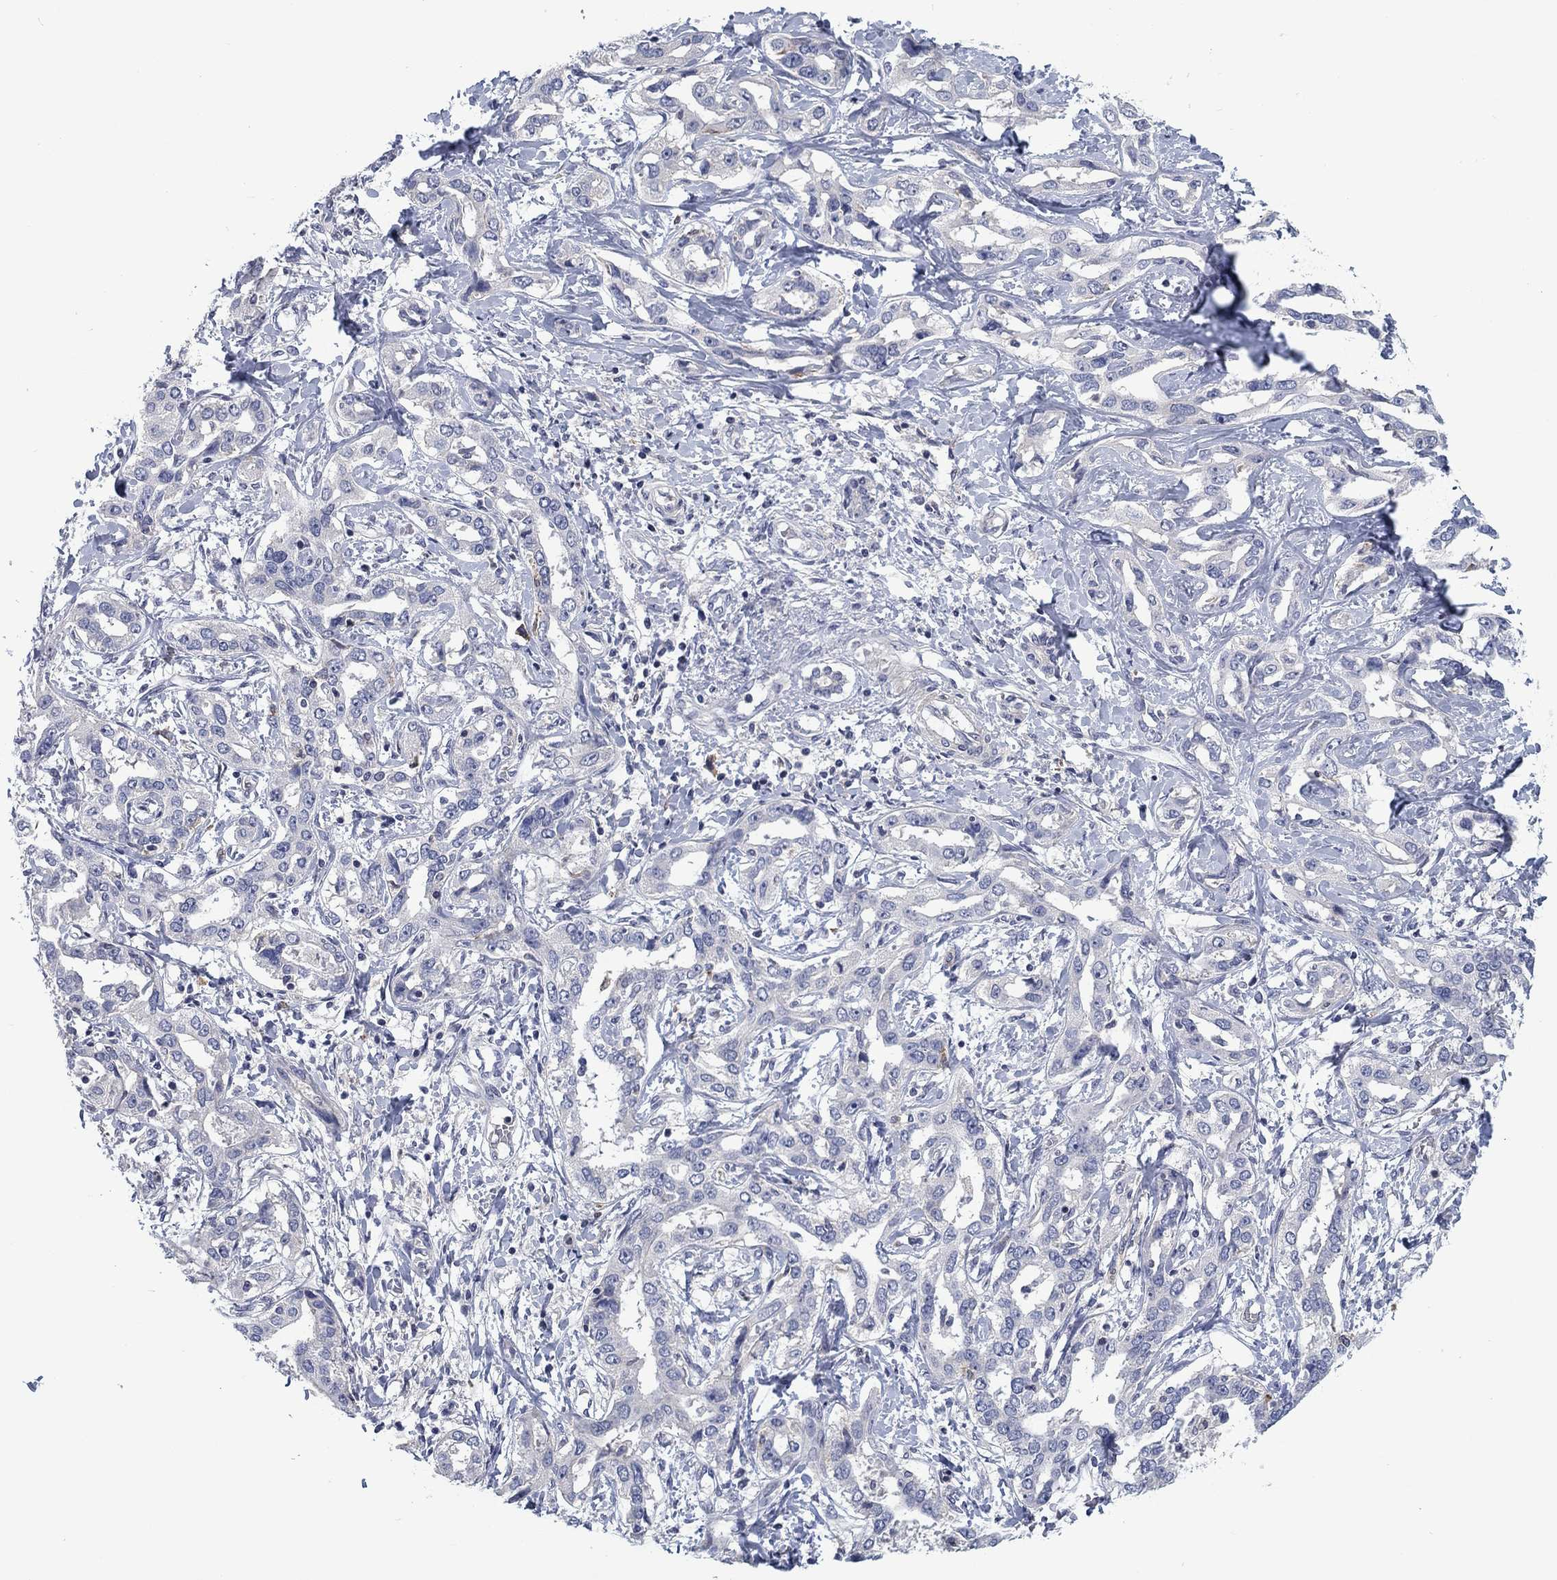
{"staining": {"intensity": "negative", "quantity": "none", "location": "none"}, "tissue": "liver cancer", "cell_type": "Tumor cells", "image_type": "cancer", "snomed": [{"axis": "morphology", "description": "Cholangiocarcinoma"}, {"axis": "topography", "description": "Liver"}], "caption": "Immunohistochemistry (IHC) of human liver cancer shows no expression in tumor cells.", "gene": "KIF15", "patient": {"sex": "male", "age": 59}}